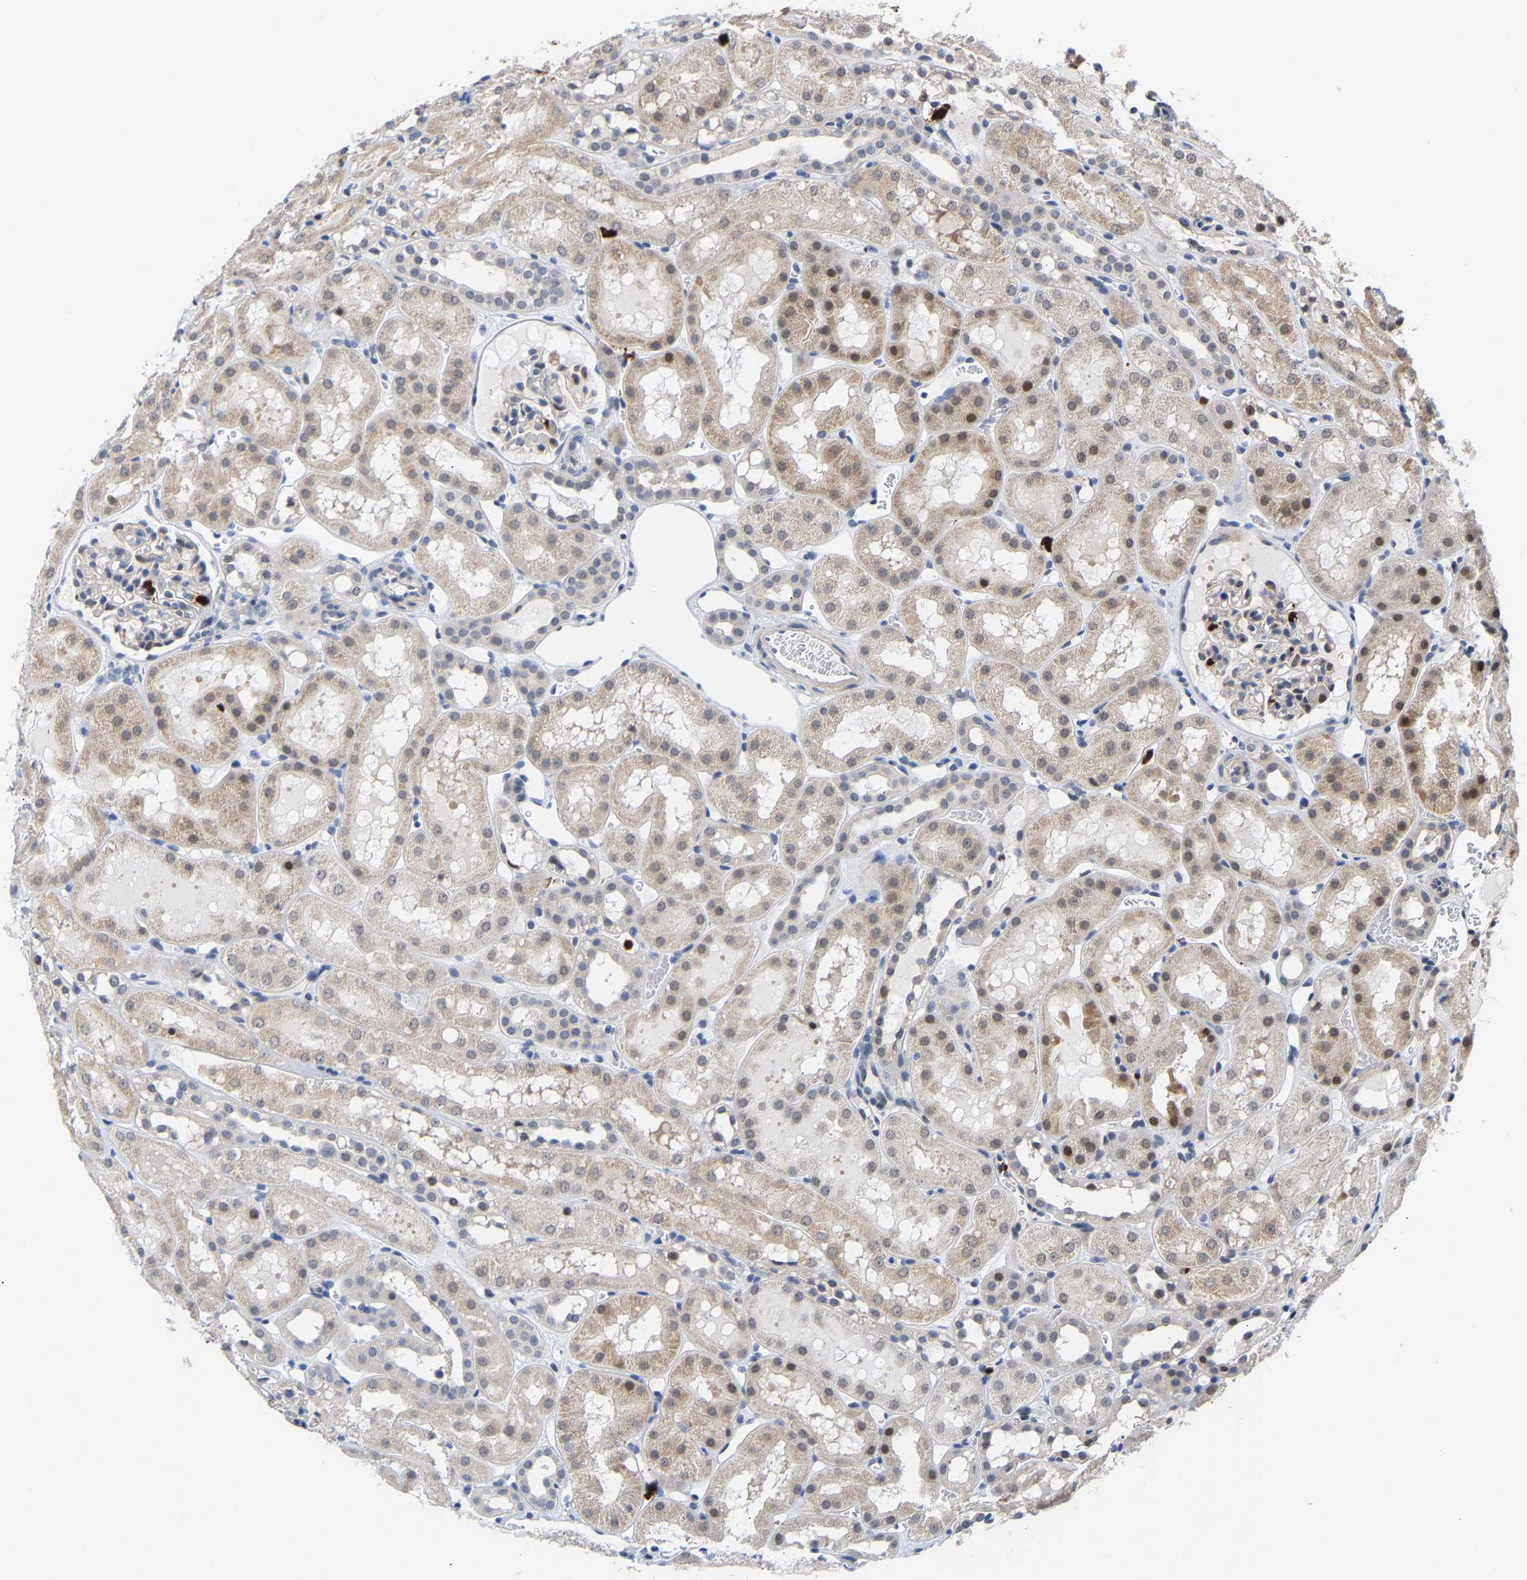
{"staining": {"intensity": "negative", "quantity": "none", "location": "none"}, "tissue": "kidney", "cell_type": "Cells in glomeruli", "image_type": "normal", "snomed": [{"axis": "morphology", "description": "Normal tissue, NOS"}, {"axis": "topography", "description": "Kidney"}, {"axis": "topography", "description": "Urinary bladder"}], "caption": "Immunohistochemistry (IHC) histopathology image of normal human kidney stained for a protein (brown), which exhibits no staining in cells in glomeruli. (Stains: DAB (3,3'-diaminobenzidine) immunohistochemistry with hematoxylin counter stain, Microscopy: brightfield microscopy at high magnification).", "gene": "TDRD7", "patient": {"sex": "male", "age": 16}}